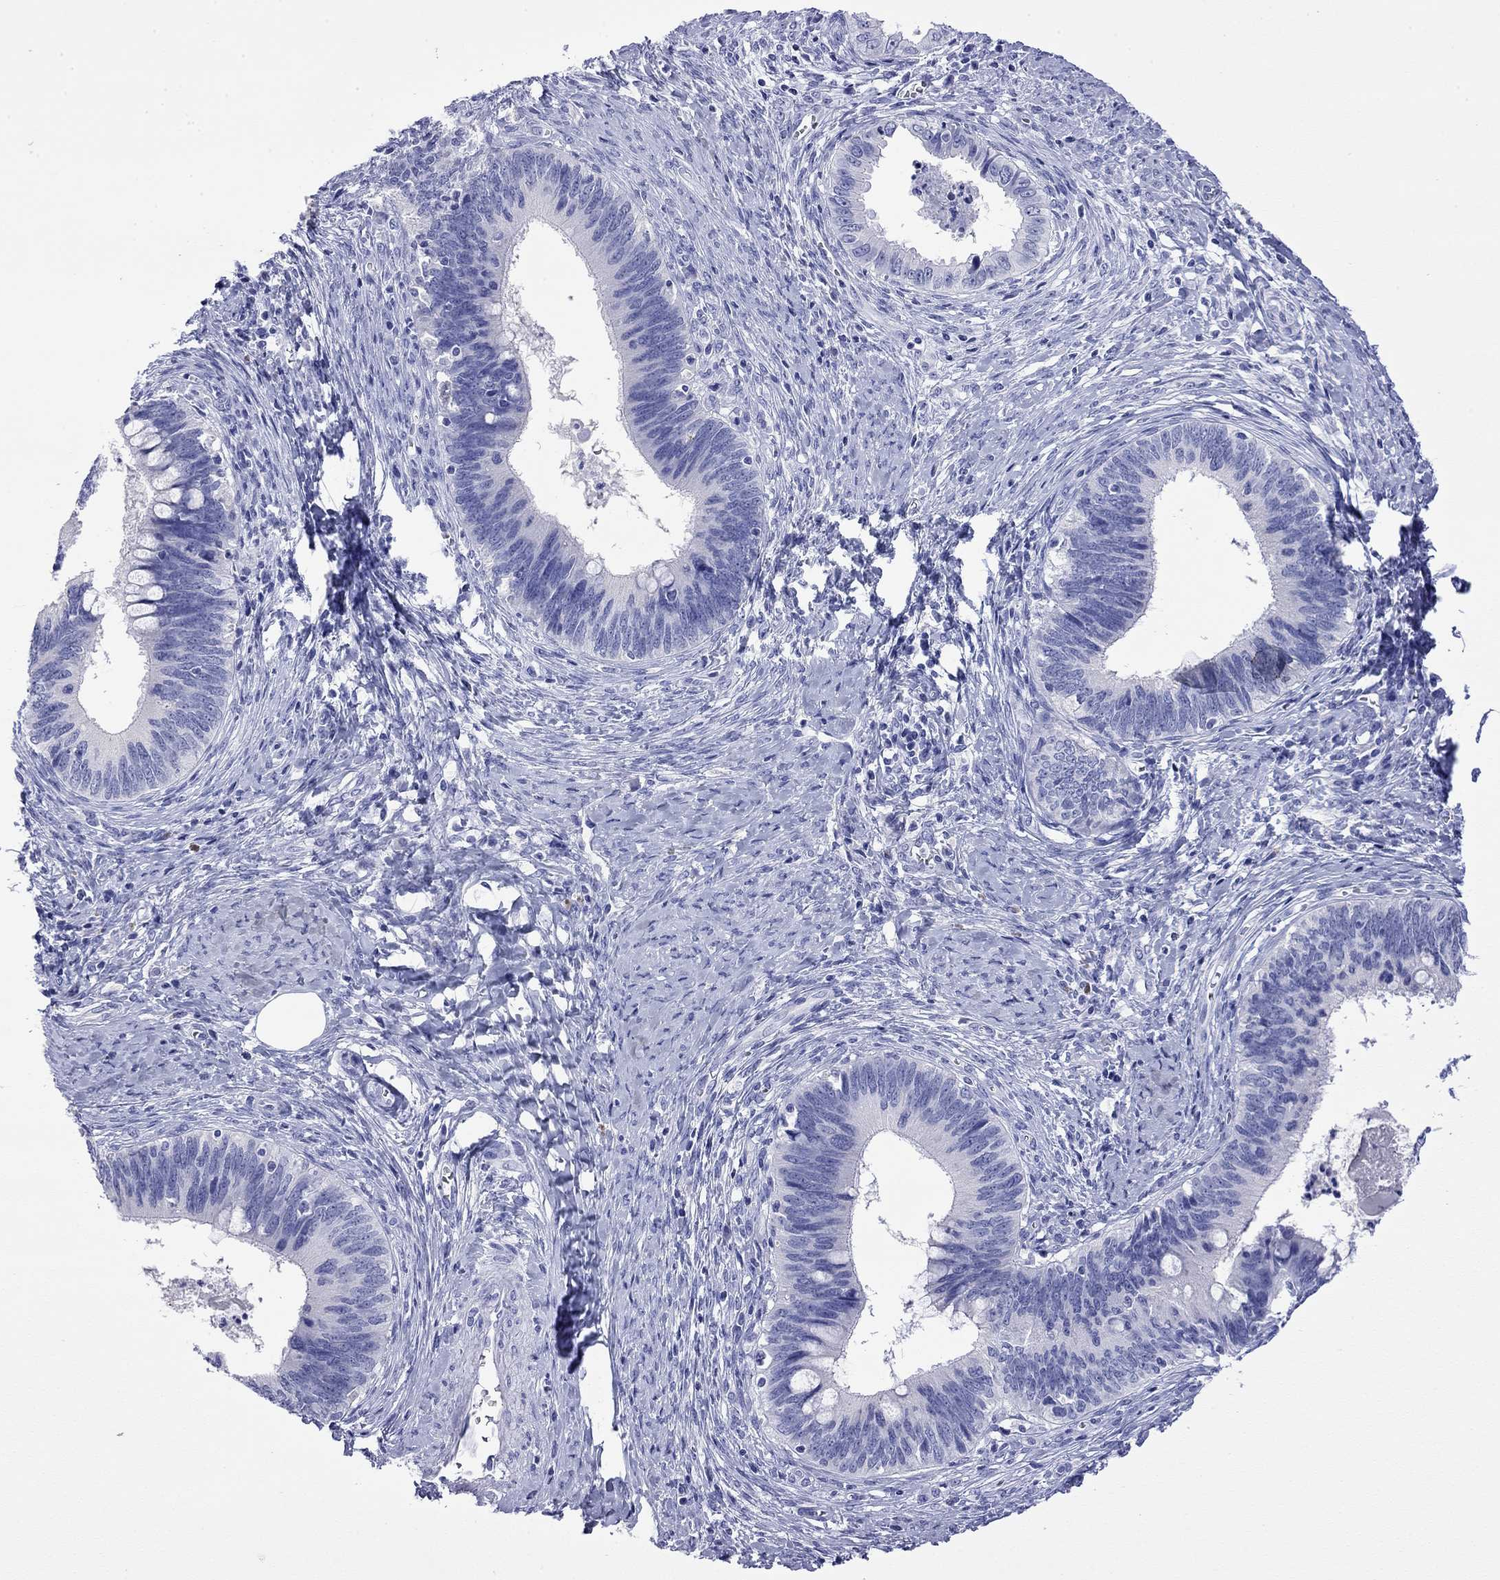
{"staining": {"intensity": "negative", "quantity": "none", "location": "none"}, "tissue": "cervical cancer", "cell_type": "Tumor cells", "image_type": "cancer", "snomed": [{"axis": "morphology", "description": "Adenocarcinoma, NOS"}, {"axis": "topography", "description": "Cervix"}], "caption": "Image shows no protein staining in tumor cells of cervical cancer tissue. (DAB IHC, high magnification).", "gene": "FIGLA", "patient": {"sex": "female", "age": 42}}